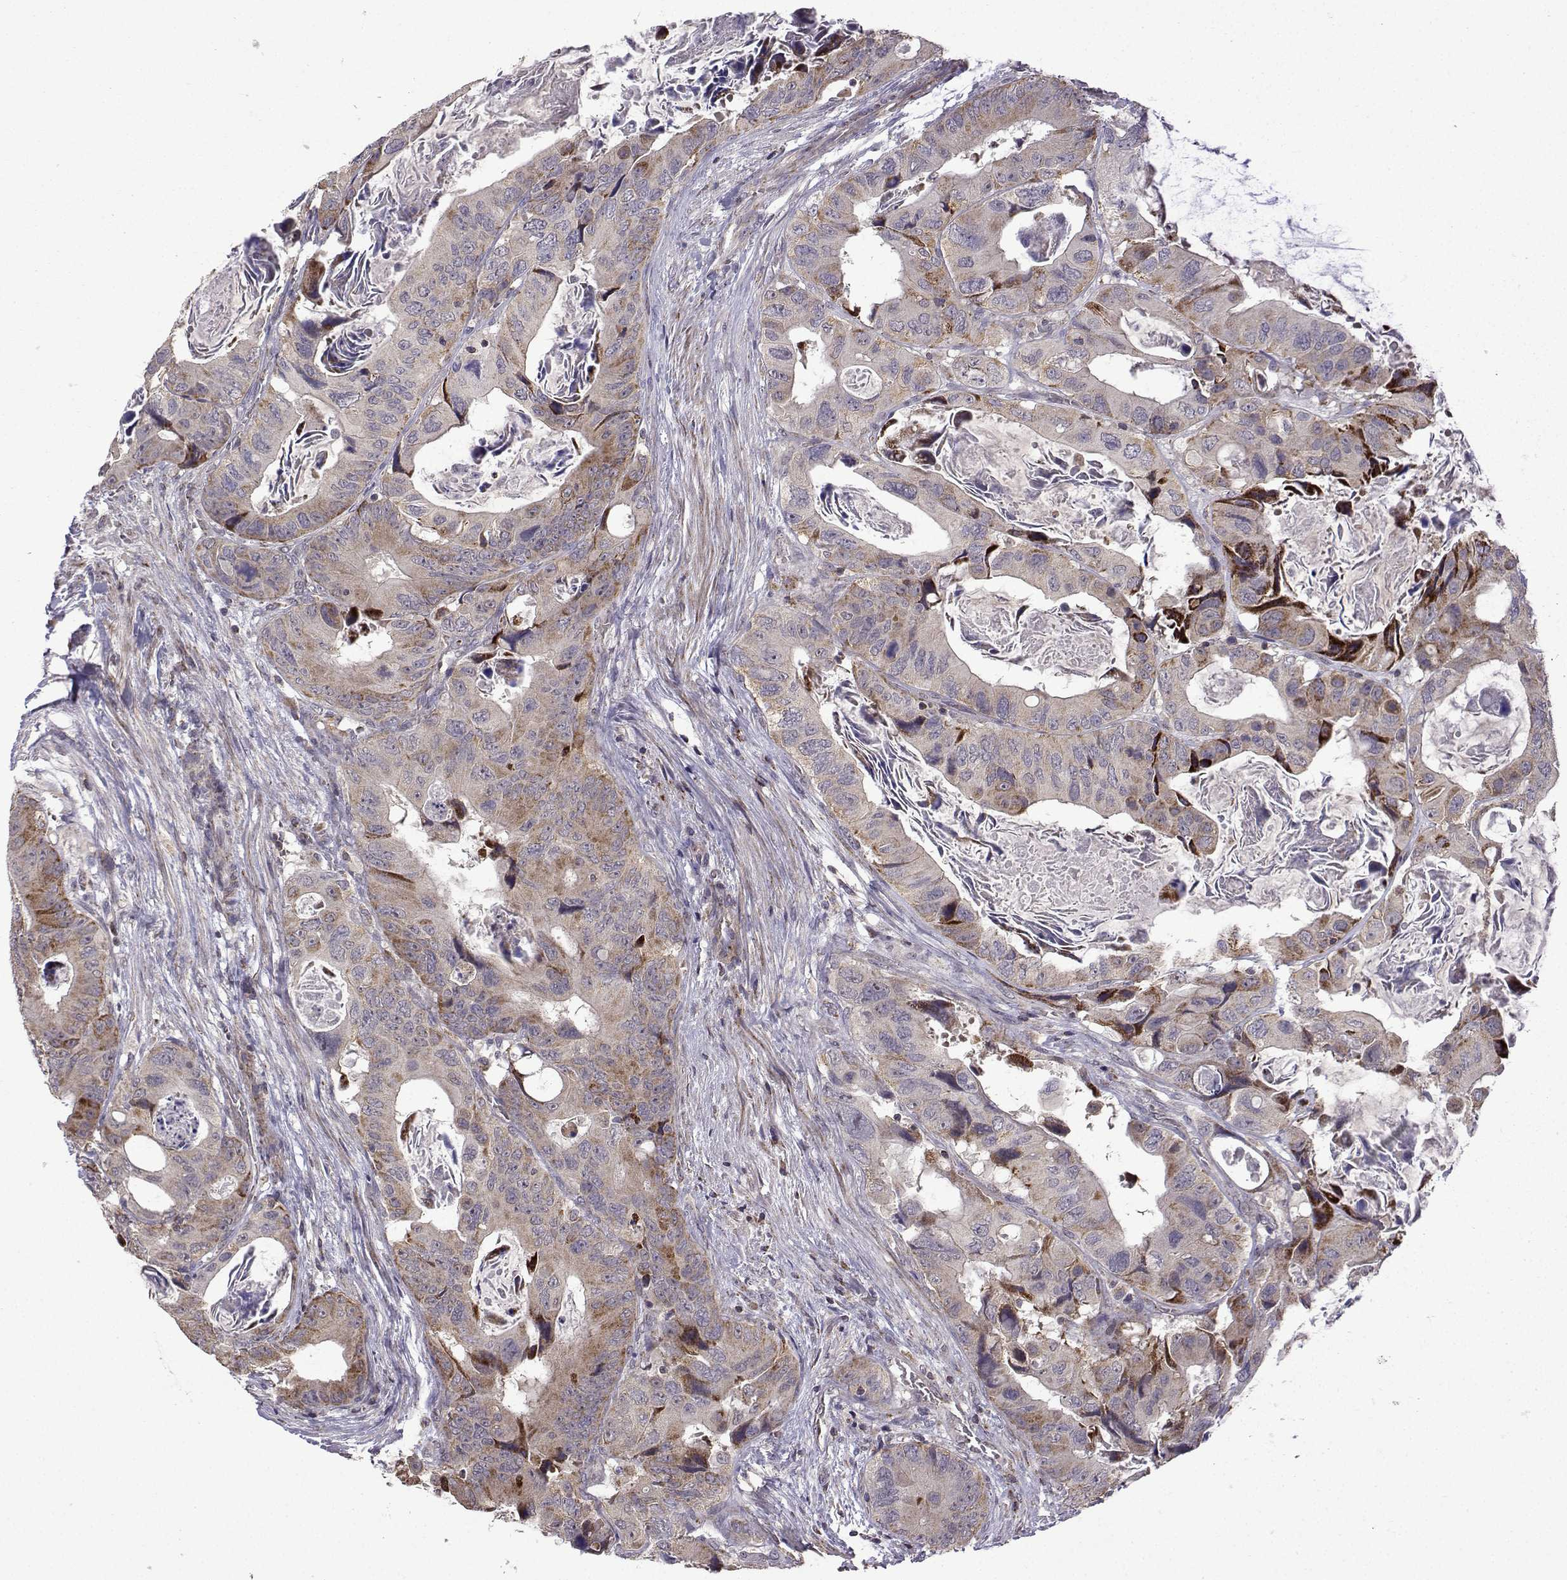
{"staining": {"intensity": "moderate", "quantity": "<25%", "location": "cytoplasmic/membranous"}, "tissue": "colorectal cancer", "cell_type": "Tumor cells", "image_type": "cancer", "snomed": [{"axis": "morphology", "description": "Adenocarcinoma, NOS"}, {"axis": "topography", "description": "Rectum"}], "caption": "Colorectal cancer was stained to show a protein in brown. There is low levels of moderate cytoplasmic/membranous expression in approximately <25% of tumor cells.", "gene": "TAB2", "patient": {"sex": "male", "age": 64}}